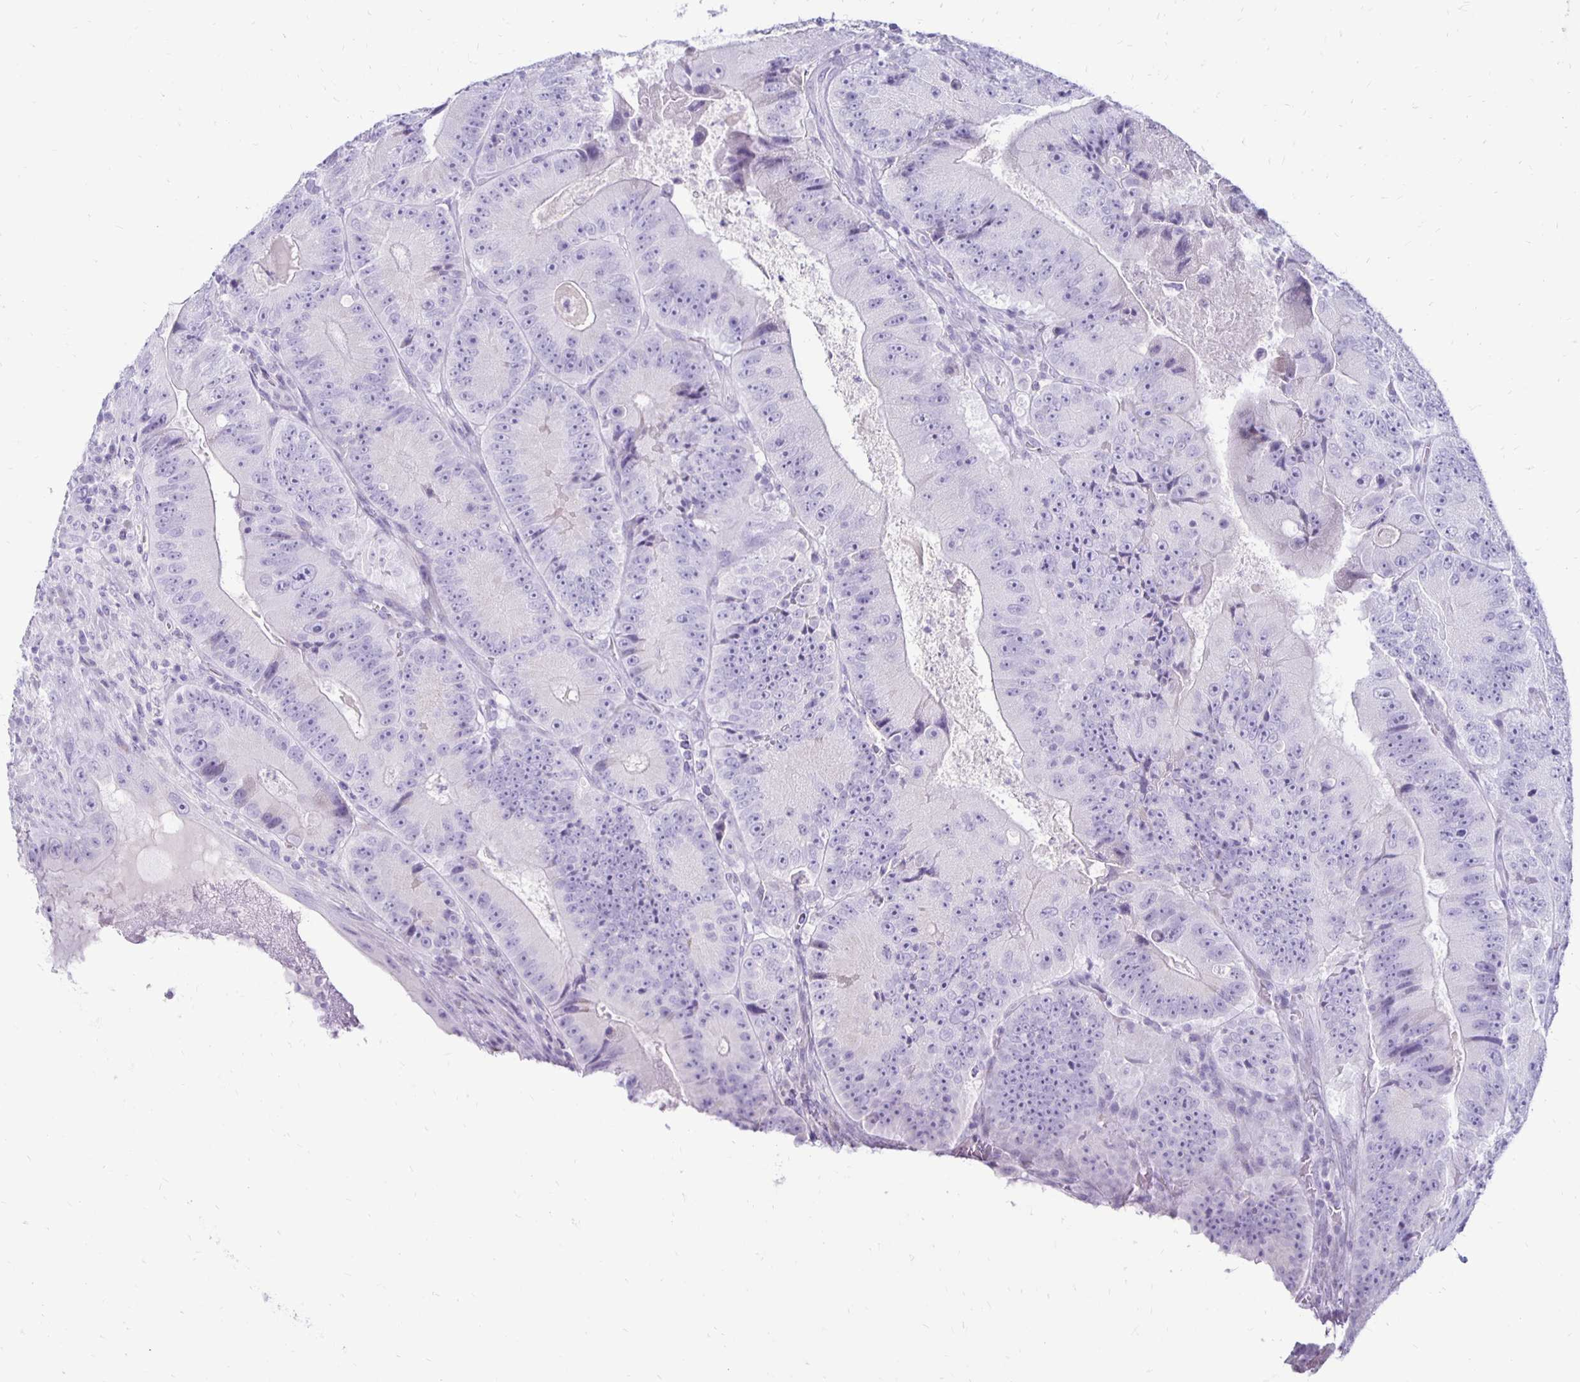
{"staining": {"intensity": "negative", "quantity": "none", "location": "none"}, "tissue": "colorectal cancer", "cell_type": "Tumor cells", "image_type": "cancer", "snomed": [{"axis": "morphology", "description": "Adenocarcinoma, NOS"}, {"axis": "topography", "description": "Colon"}], "caption": "High power microscopy photomicrograph of an immunohistochemistry histopathology image of adenocarcinoma (colorectal), revealing no significant staining in tumor cells.", "gene": "RYR1", "patient": {"sex": "female", "age": 86}}